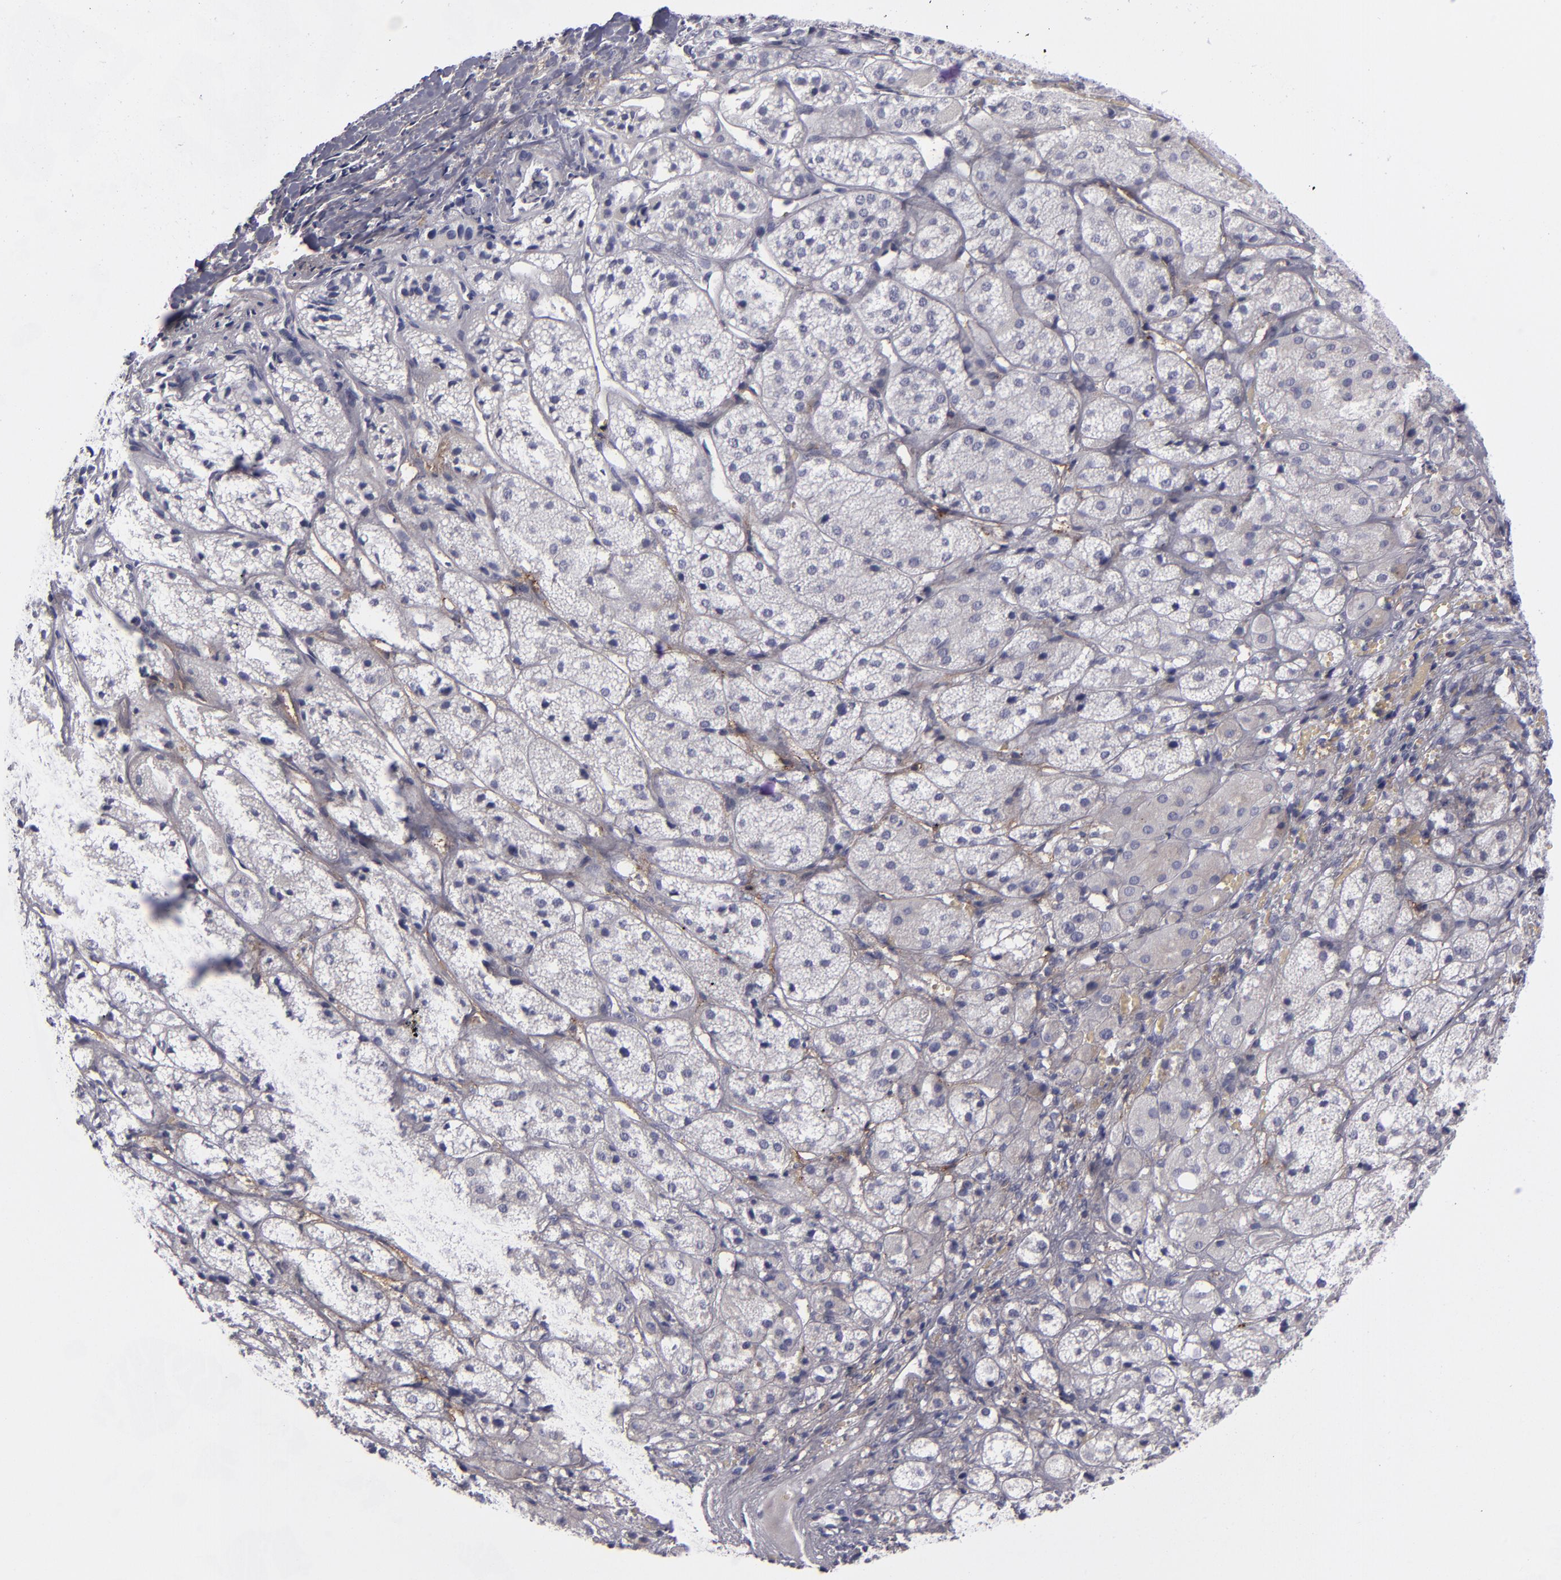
{"staining": {"intensity": "negative", "quantity": "none", "location": "none"}, "tissue": "adrenal gland", "cell_type": "Glandular cells", "image_type": "normal", "snomed": [{"axis": "morphology", "description": "Normal tissue, NOS"}, {"axis": "topography", "description": "Adrenal gland"}], "caption": "Immunohistochemical staining of unremarkable human adrenal gland shows no significant expression in glandular cells.", "gene": "ANPEP", "patient": {"sex": "female", "age": 71}}